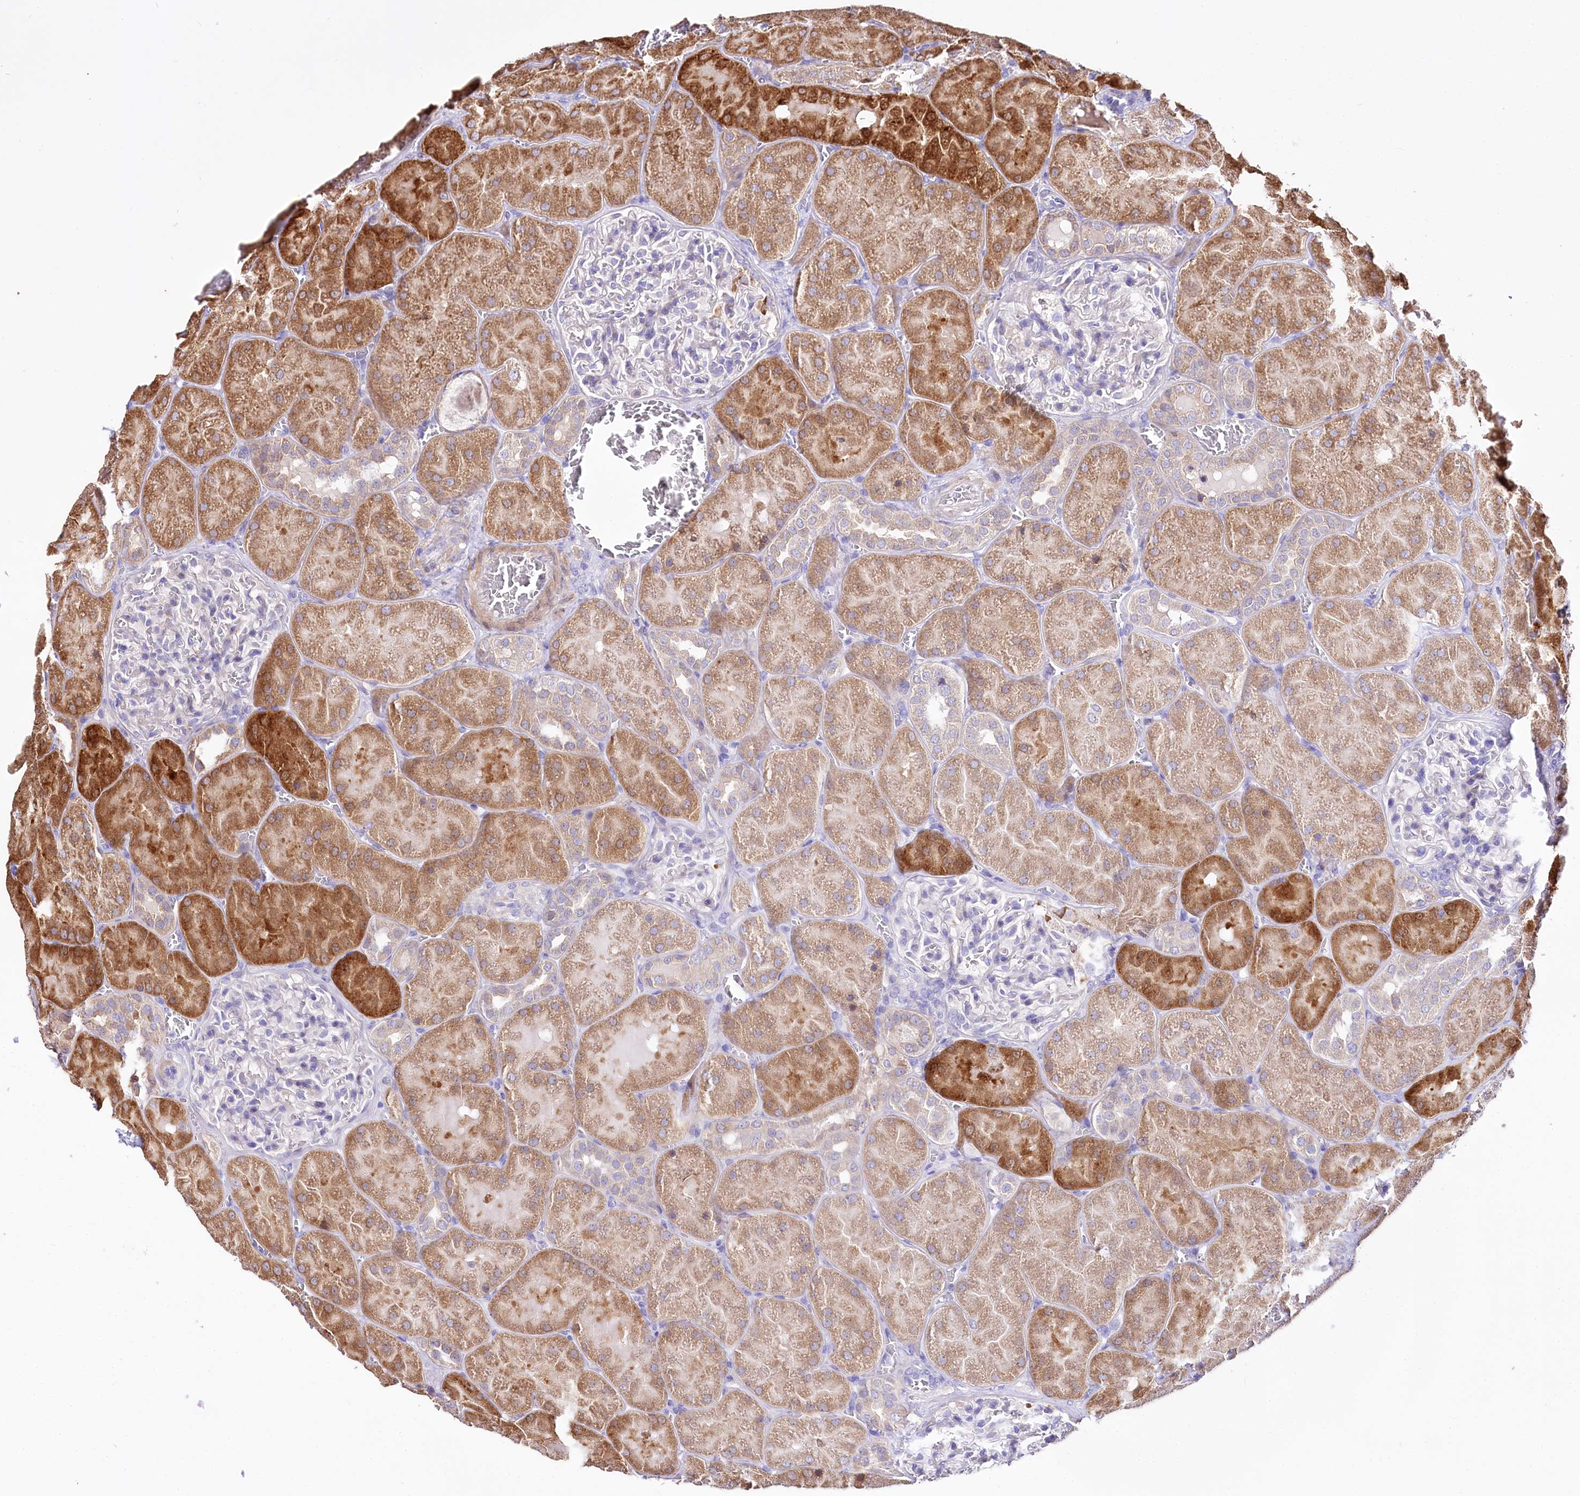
{"staining": {"intensity": "negative", "quantity": "none", "location": "none"}, "tissue": "kidney", "cell_type": "Cells in glomeruli", "image_type": "normal", "snomed": [{"axis": "morphology", "description": "Normal tissue, NOS"}, {"axis": "topography", "description": "Kidney"}], "caption": "The photomicrograph exhibits no significant expression in cells in glomeruli of kidney. (Immunohistochemistry, brightfield microscopy, high magnification).", "gene": "PTER", "patient": {"sex": "male", "age": 28}}